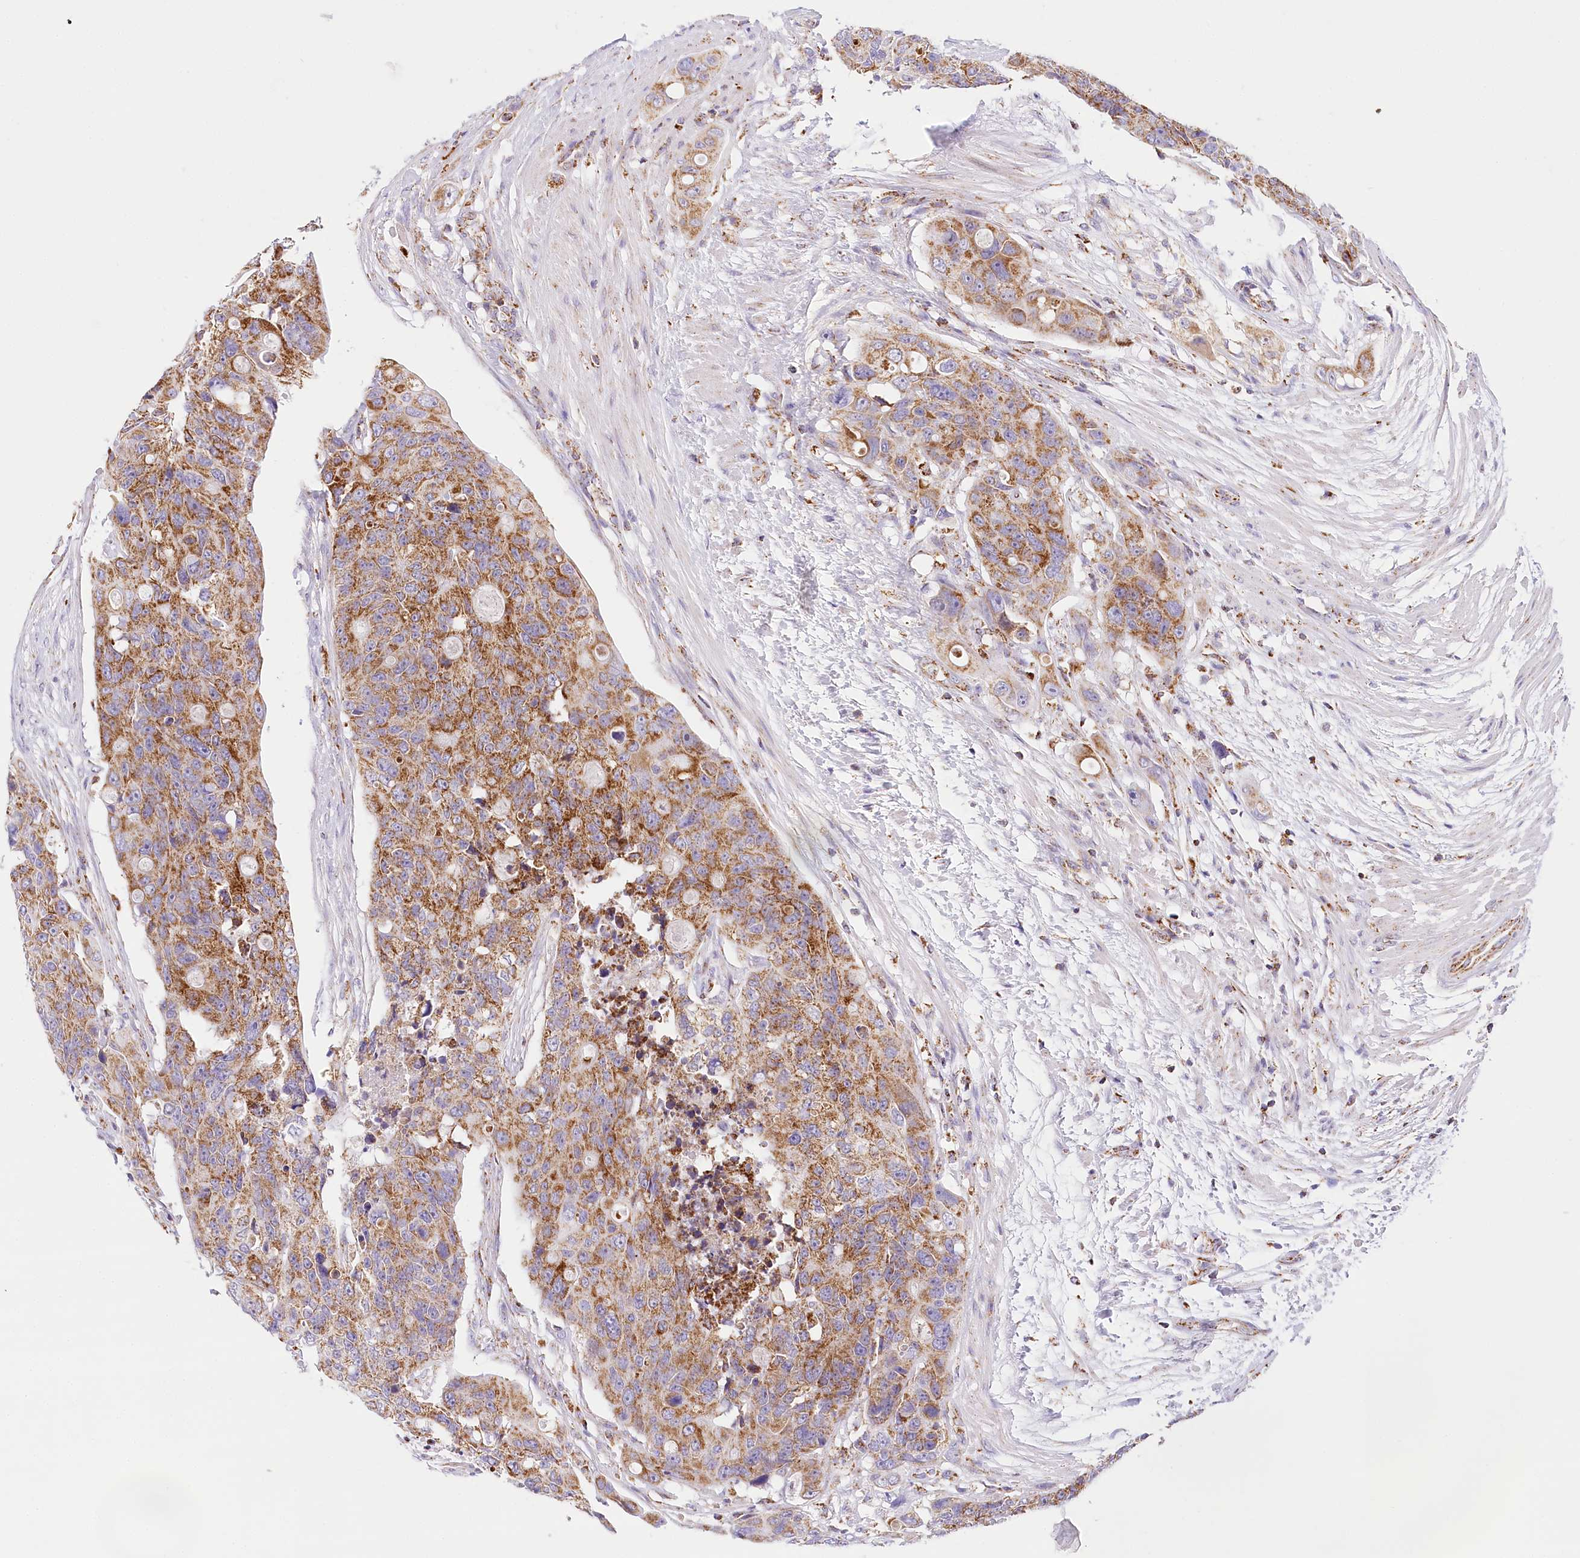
{"staining": {"intensity": "strong", "quantity": ">75%", "location": "cytoplasmic/membranous"}, "tissue": "colorectal cancer", "cell_type": "Tumor cells", "image_type": "cancer", "snomed": [{"axis": "morphology", "description": "Adenocarcinoma, NOS"}, {"axis": "topography", "description": "Colon"}], "caption": "Colorectal cancer (adenocarcinoma) stained with IHC reveals strong cytoplasmic/membranous staining in approximately >75% of tumor cells. (DAB IHC with brightfield microscopy, high magnification).", "gene": "LSS", "patient": {"sex": "female", "age": 57}}